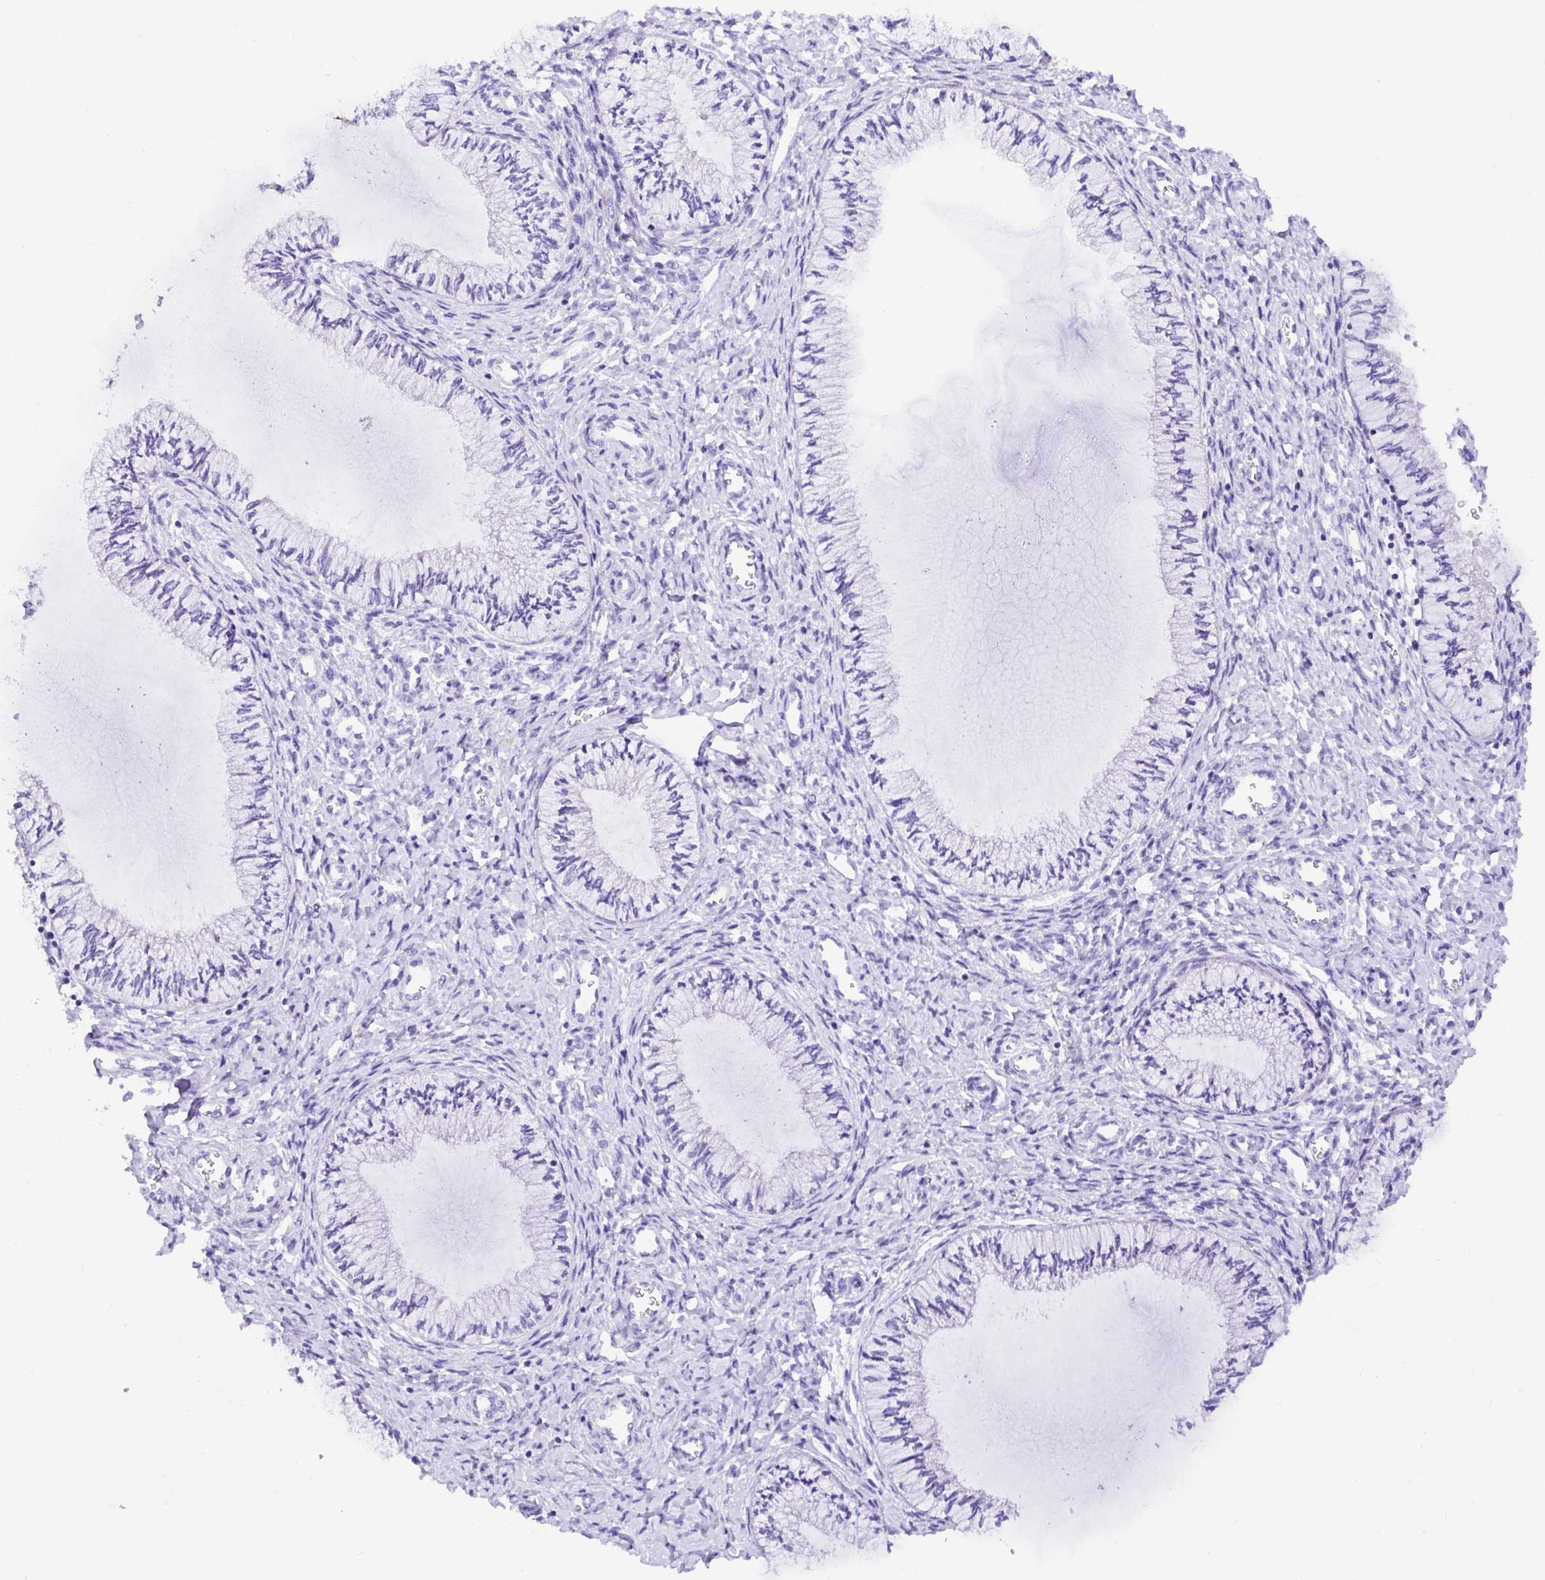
{"staining": {"intensity": "negative", "quantity": "none", "location": "none"}, "tissue": "cervix", "cell_type": "Glandular cells", "image_type": "normal", "snomed": [{"axis": "morphology", "description": "Normal tissue, NOS"}, {"axis": "topography", "description": "Cervix"}], "caption": "Cervix stained for a protein using IHC displays no staining glandular cells.", "gene": "BACE2", "patient": {"sex": "female", "age": 24}}